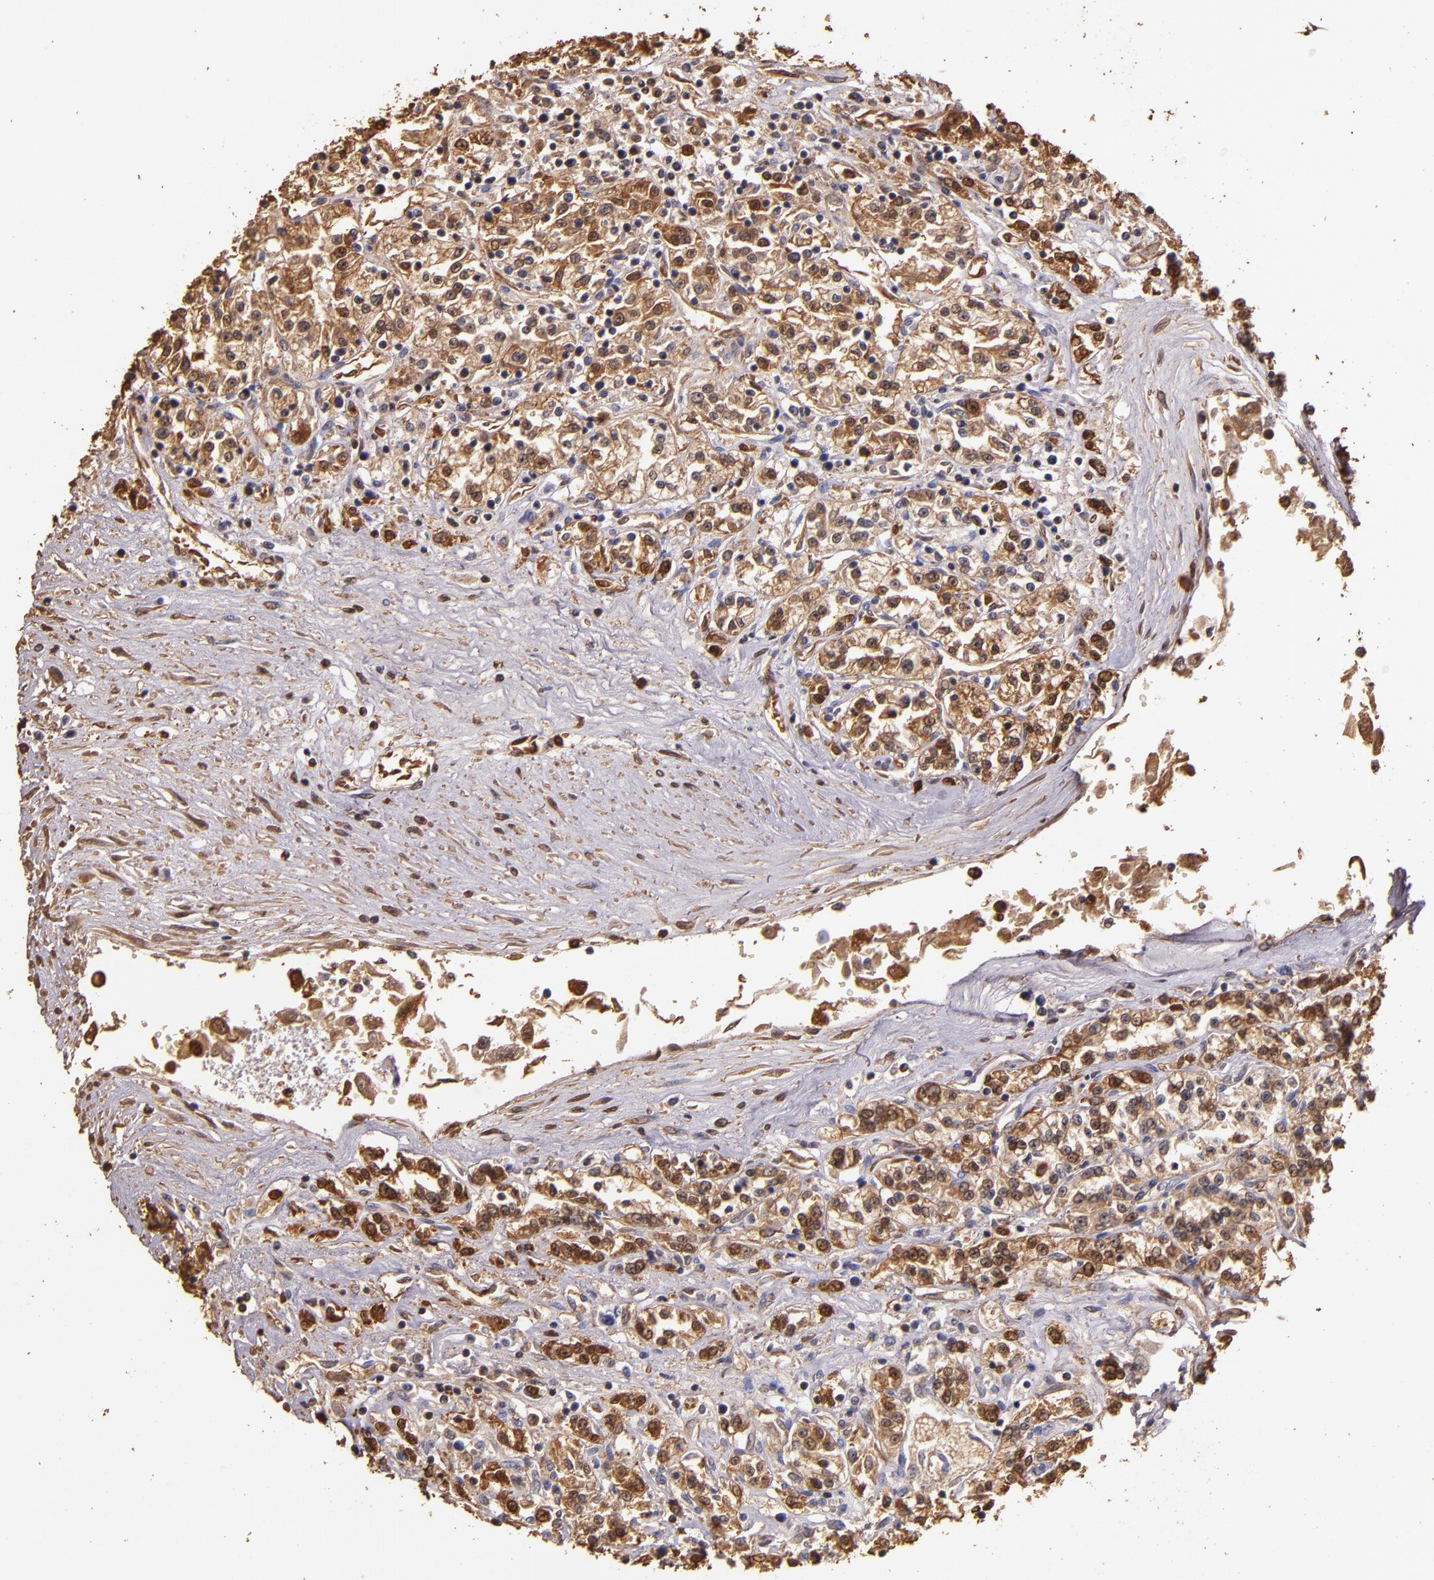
{"staining": {"intensity": "moderate", "quantity": ">75%", "location": "cytoplasmic/membranous,nuclear"}, "tissue": "renal cancer", "cell_type": "Tumor cells", "image_type": "cancer", "snomed": [{"axis": "morphology", "description": "Adenocarcinoma, NOS"}, {"axis": "topography", "description": "Kidney"}], "caption": "Brown immunohistochemical staining in human renal cancer (adenocarcinoma) reveals moderate cytoplasmic/membranous and nuclear positivity in approximately >75% of tumor cells.", "gene": "S100A6", "patient": {"sex": "female", "age": 76}}